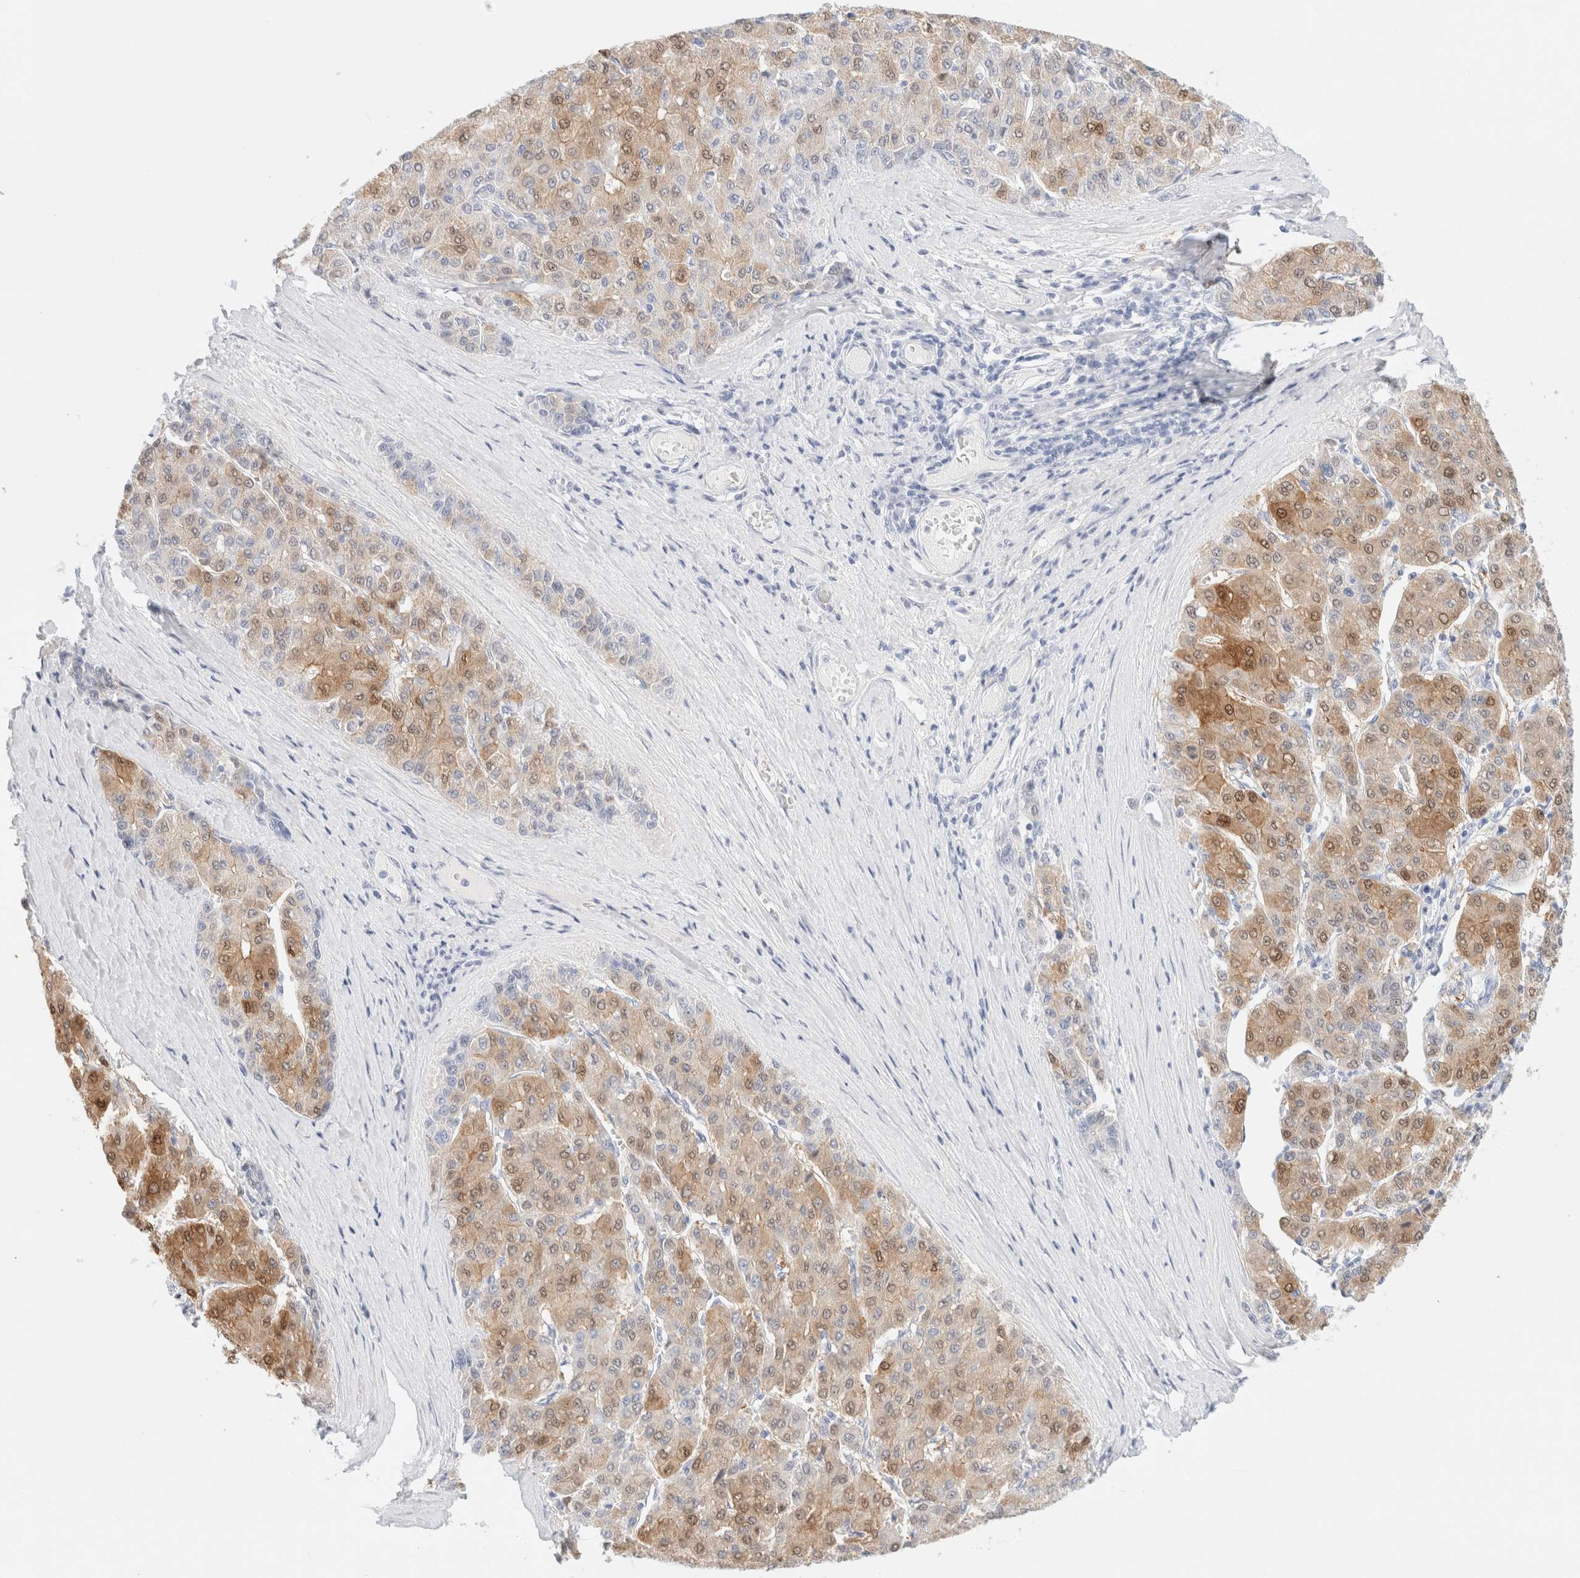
{"staining": {"intensity": "moderate", "quantity": ">75%", "location": "cytoplasmic/membranous,nuclear"}, "tissue": "liver cancer", "cell_type": "Tumor cells", "image_type": "cancer", "snomed": [{"axis": "morphology", "description": "Carcinoma, Hepatocellular, NOS"}, {"axis": "topography", "description": "Liver"}], "caption": "Liver cancer (hepatocellular carcinoma) stained with DAB IHC displays medium levels of moderate cytoplasmic/membranous and nuclear positivity in approximately >75% of tumor cells.", "gene": "DPYS", "patient": {"sex": "male", "age": 65}}